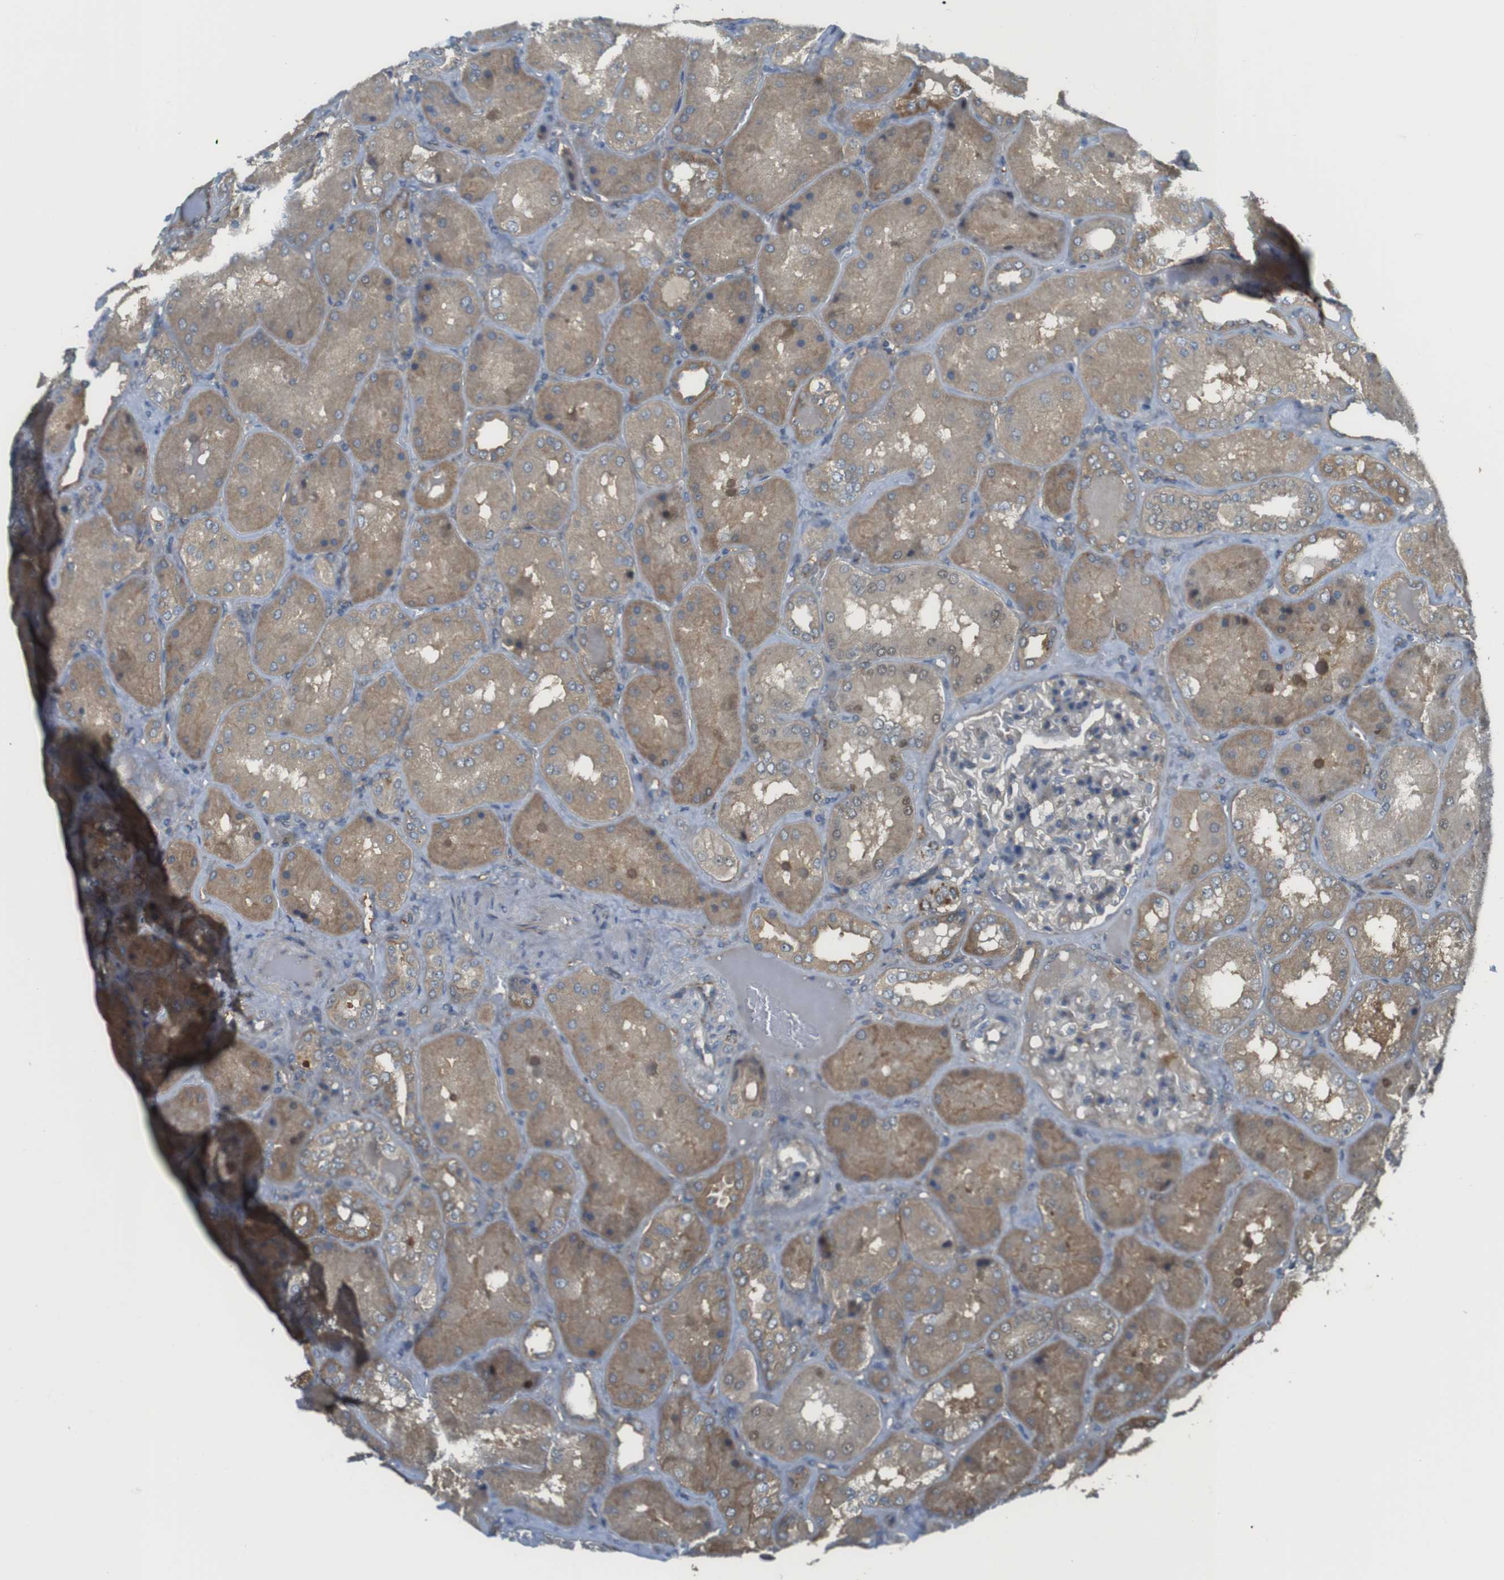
{"staining": {"intensity": "weak", "quantity": "<25%", "location": "cytoplasmic/membranous"}, "tissue": "kidney", "cell_type": "Cells in glomeruli", "image_type": "normal", "snomed": [{"axis": "morphology", "description": "Normal tissue, NOS"}, {"axis": "topography", "description": "Kidney"}], "caption": "Human kidney stained for a protein using immunohistochemistry (IHC) exhibits no staining in cells in glomeruli.", "gene": "ABHD15", "patient": {"sex": "female", "age": 56}}